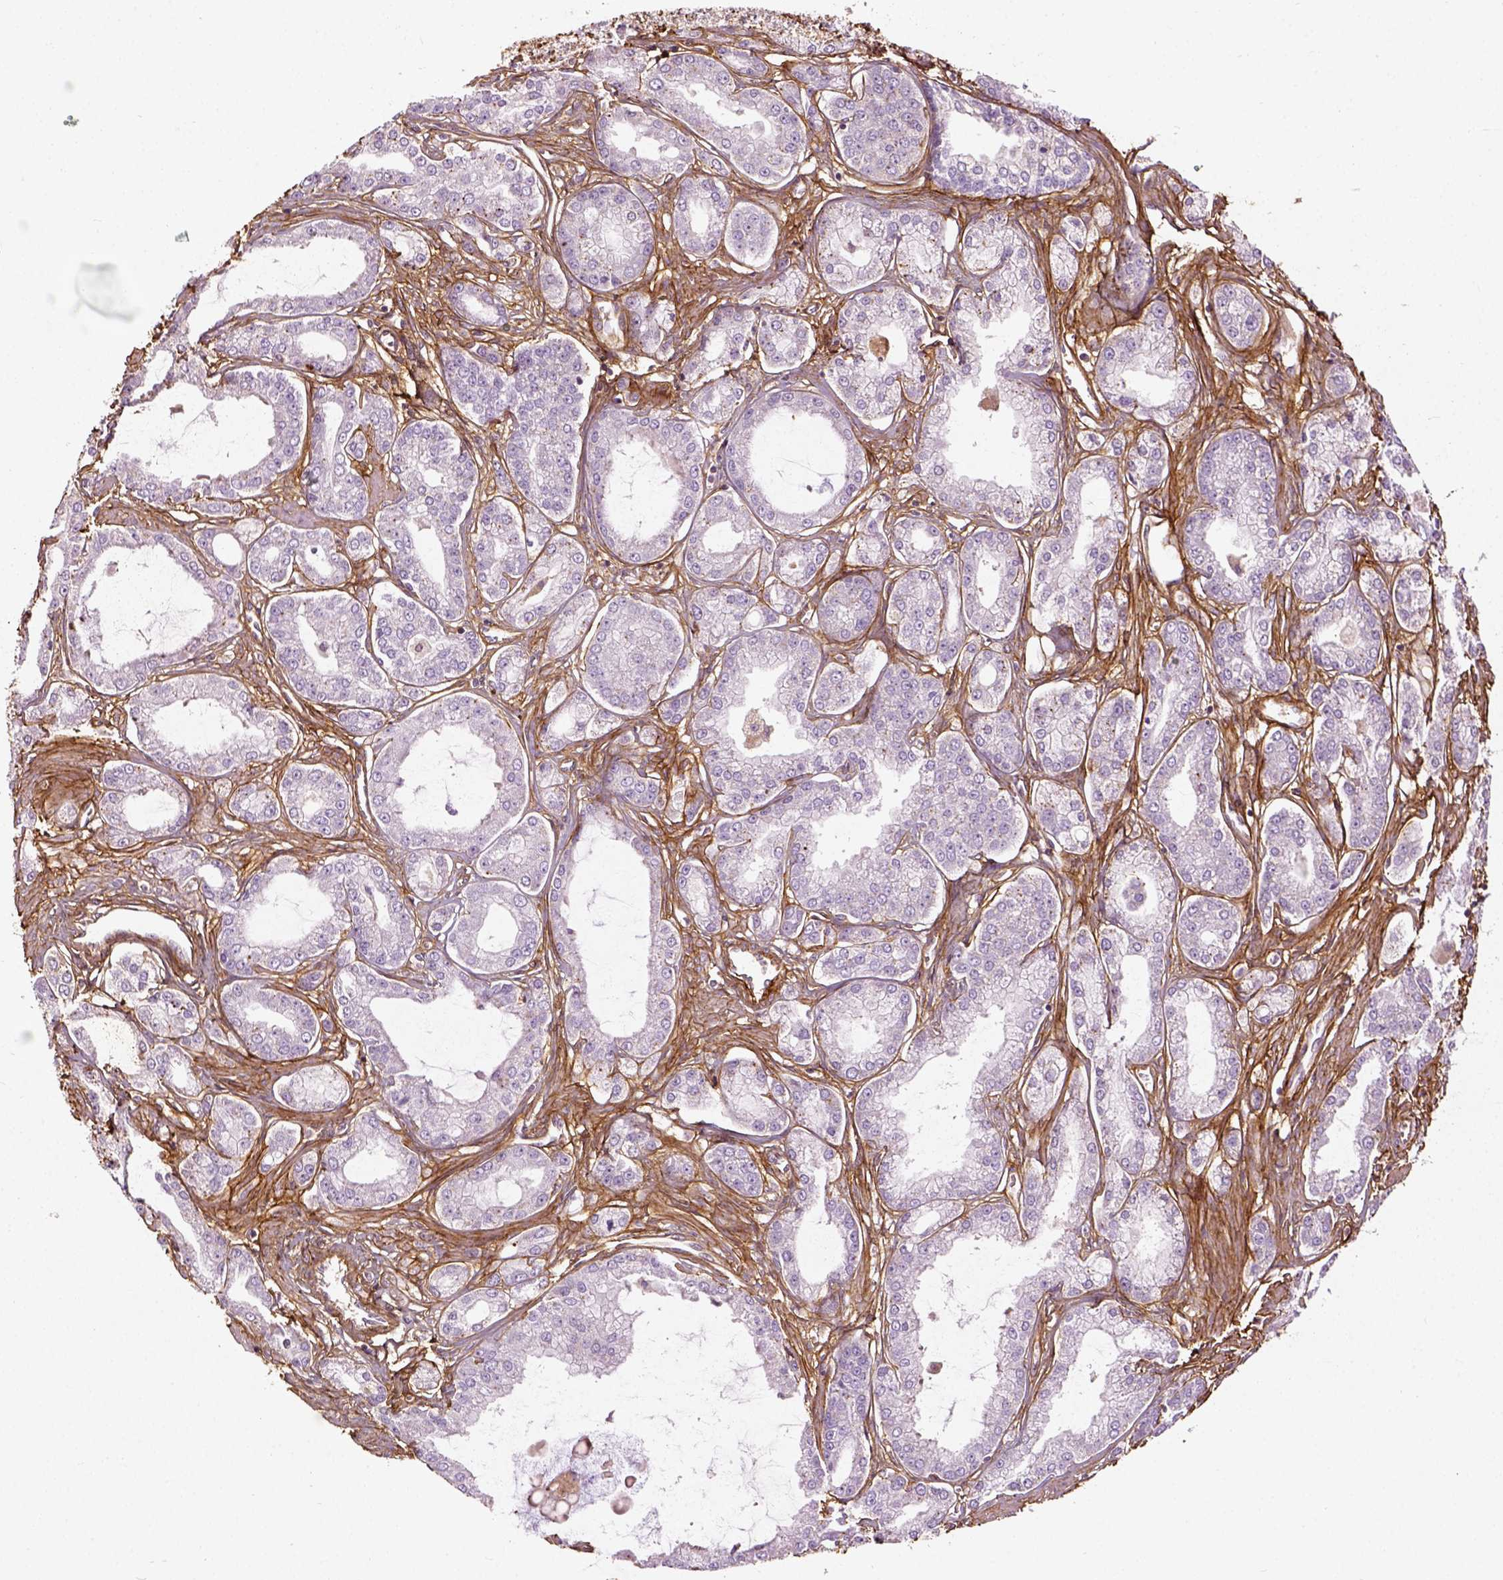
{"staining": {"intensity": "negative", "quantity": "none", "location": "none"}, "tissue": "prostate cancer", "cell_type": "Tumor cells", "image_type": "cancer", "snomed": [{"axis": "morphology", "description": "Adenocarcinoma, NOS"}, {"axis": "topography", "description": "Prostate"}], "caption": "Tumor cells show no significant positivity in prostate cancer.", "gene": "COL6A2", "patient": {"sex": "male", "age": 71}}